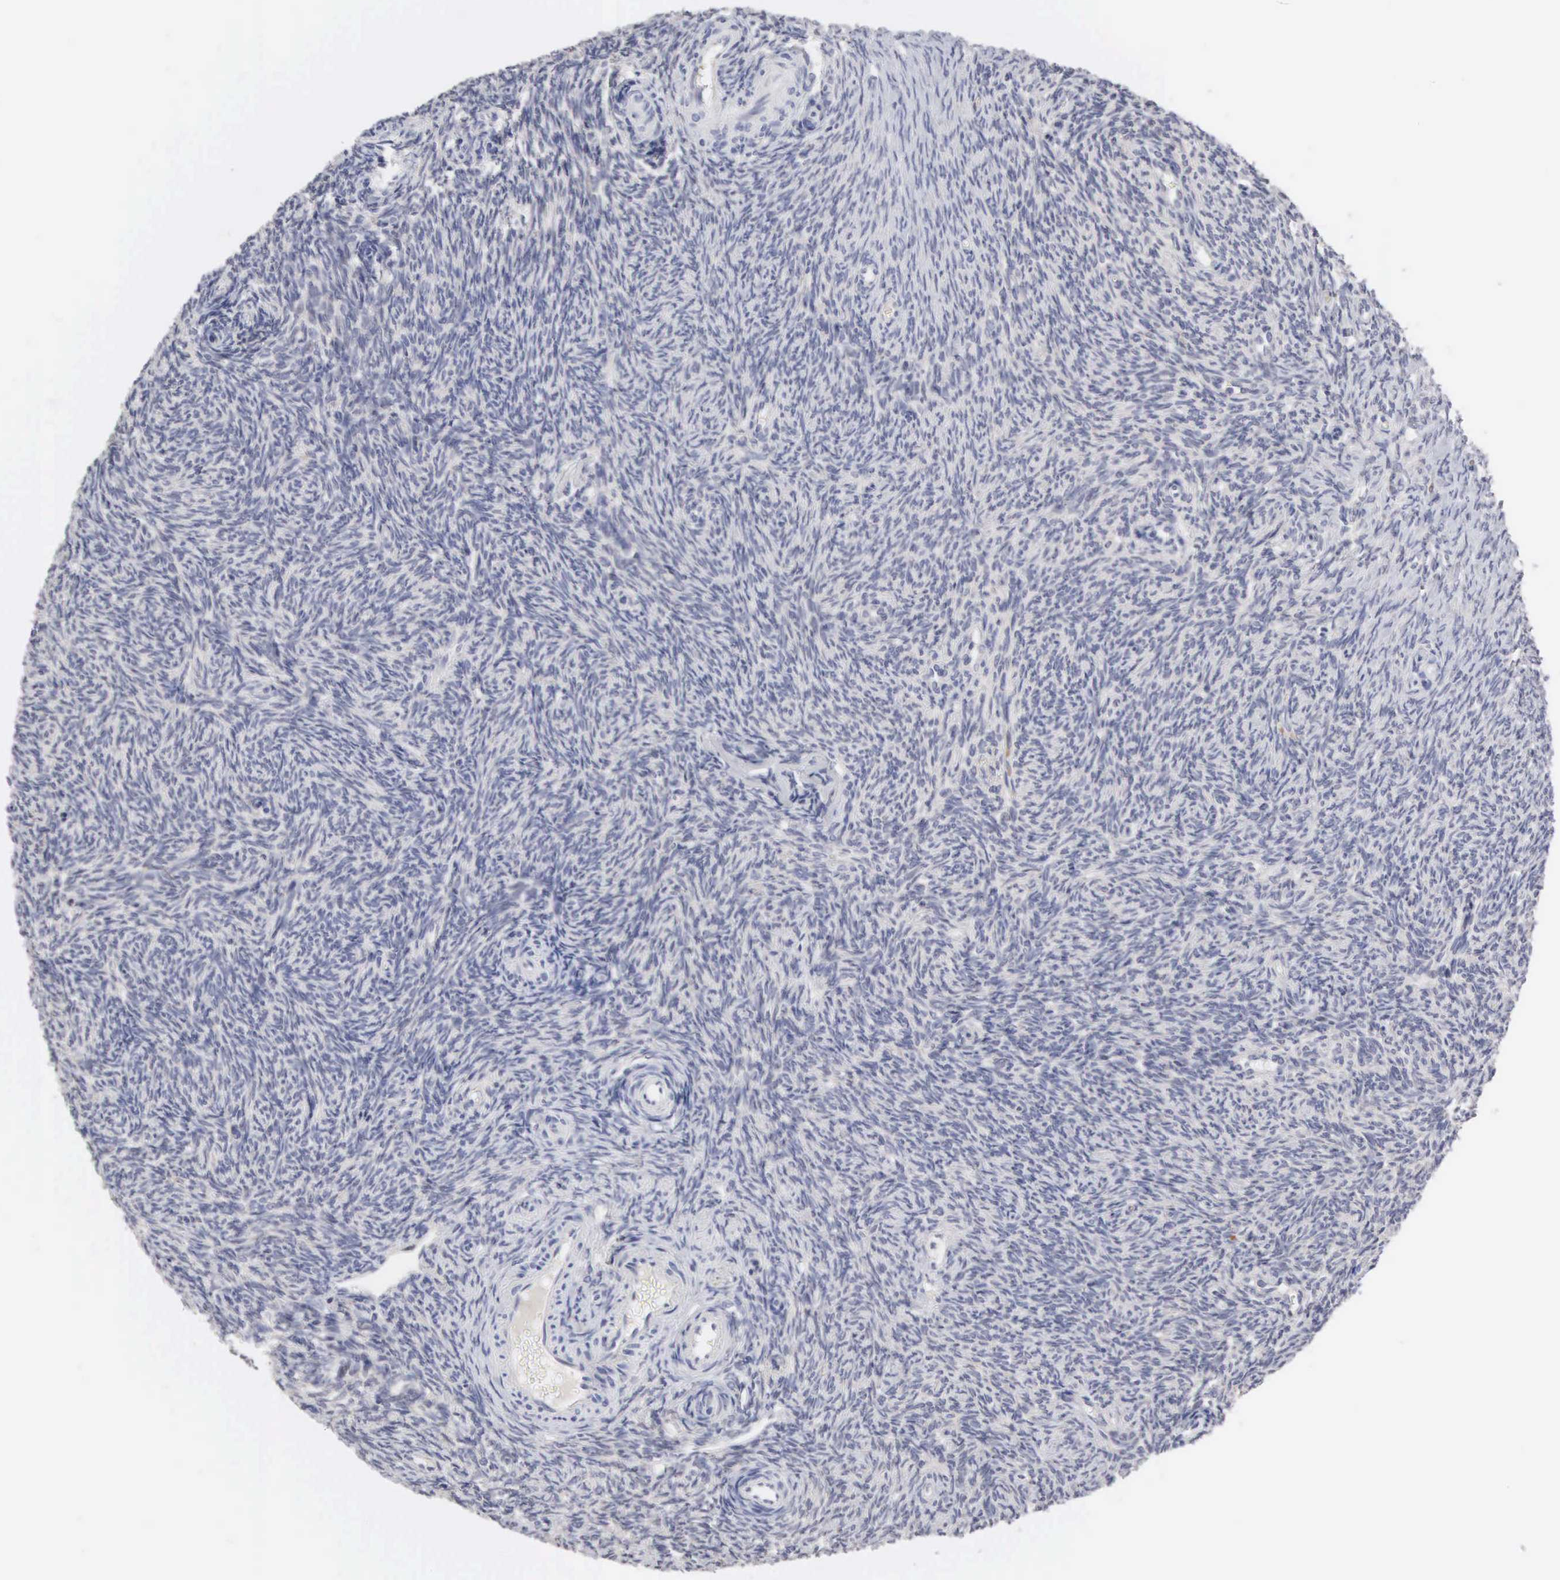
{"staining": {"intensity": "negative", "quantity": "none", "location": "none"}, "tissue": "ovary", "cell_type": "Ovarian stroma cells", "image_type": "normal", "snomed": [{"axis": "morphology", "description": "Normal tissue, NOS"}, {"axis": "topography", "description": "Ovary"}], "caption": "Unremarkable ovary was stained to show a protein in brown. There is no significant expression in ovarian stroma cells. (Brightfield microscopy of DAB IHC at high magnification).", "gene": "ACOT4", "patient": {"sex": "female", "age": 32}}